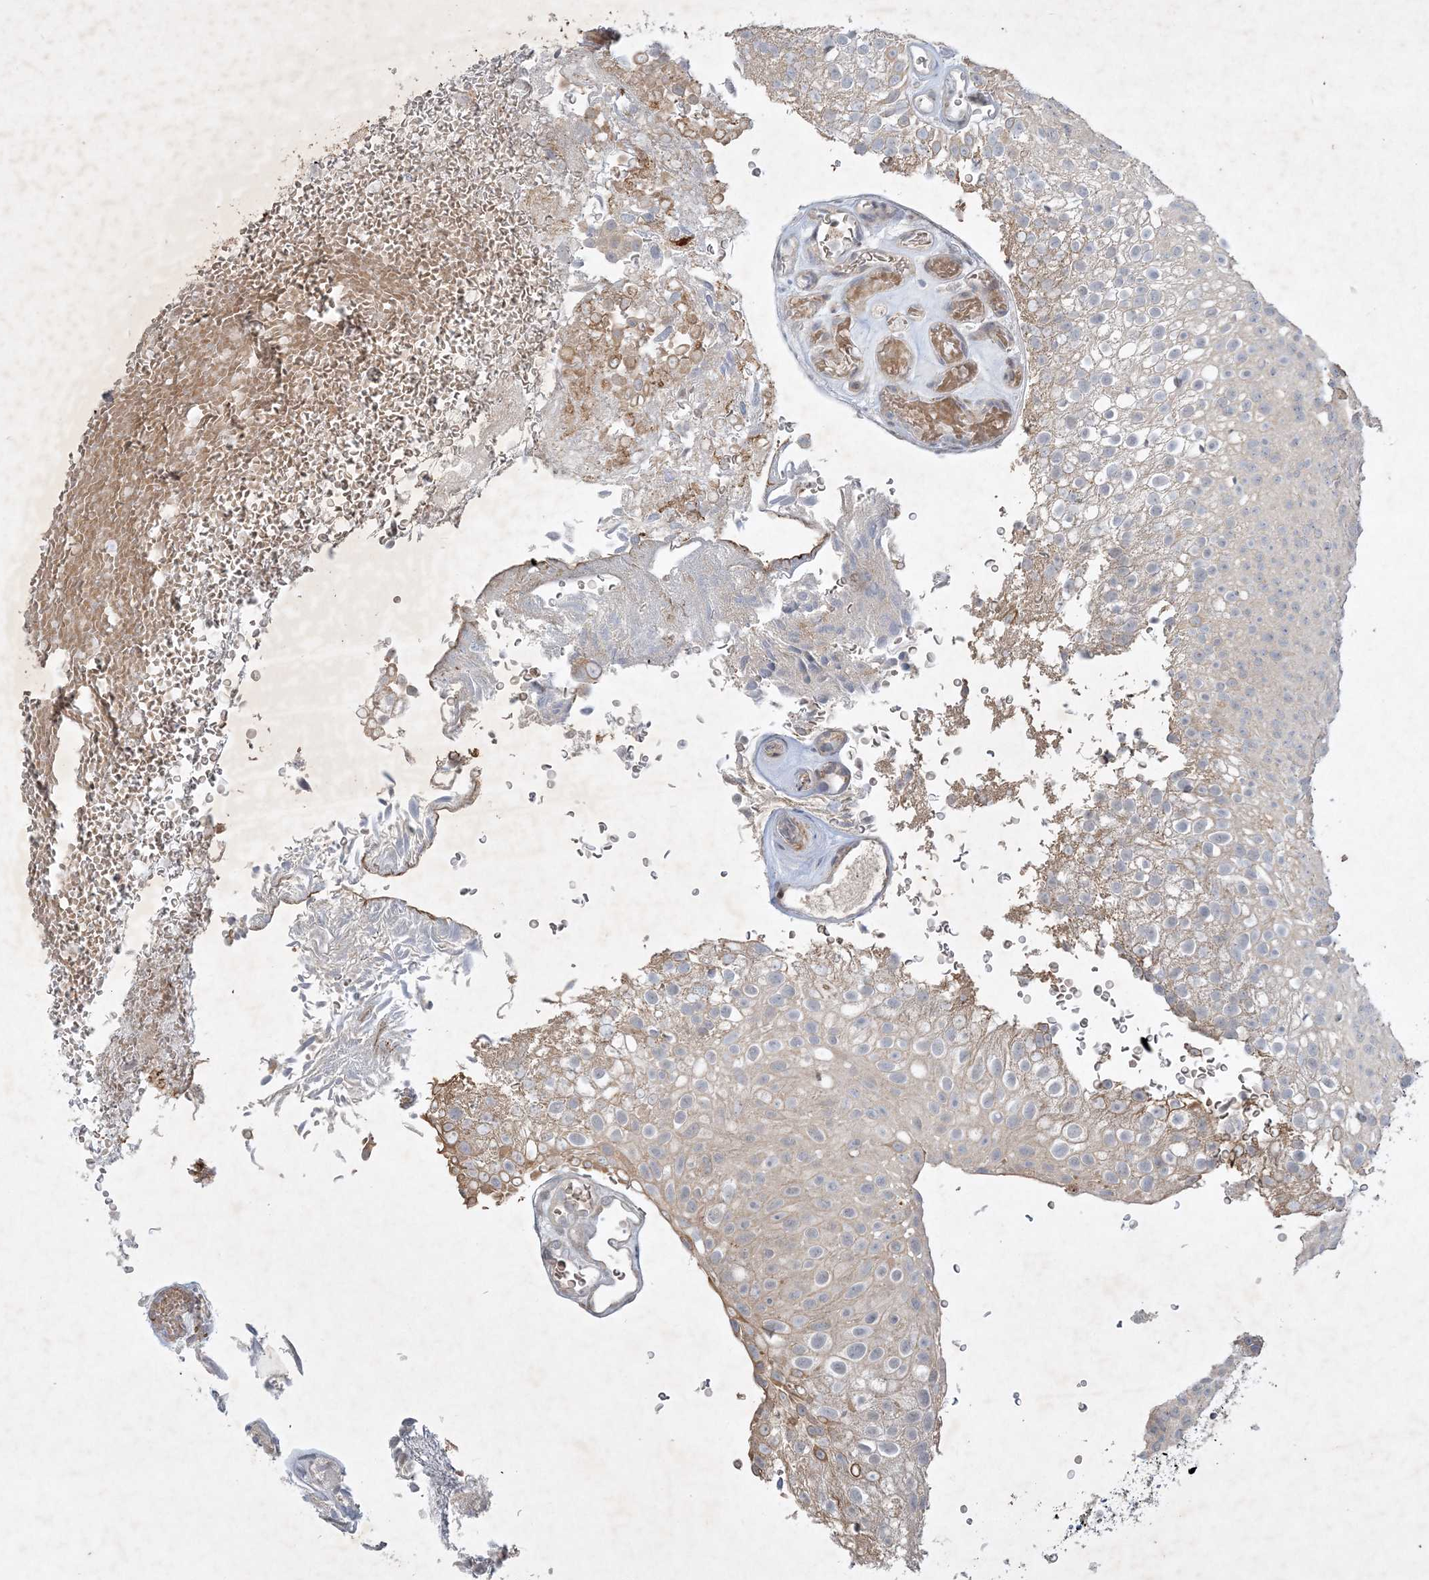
{"staining": {"intensity": "weak", "quantity": "<25%", "location": "cytoplasmic/membranous"}, "tissue": "urothelial cancer", "cell_type": "Tumor cells", "image_type": "cancer", "snomed": [{"axis": "morphology", "description": "Urothelial carcinoma, Low grade"}, {"axis": "topography", "description": "Urinary bladder"}], "caption": "This is an immunohistochemistry (IHC) photomicrograph of human low-grade urothelial carcinoma. There is no positivity in tumor cells.", "gene": "THG1L", "patient": {"sex": "male", "age": 78}}